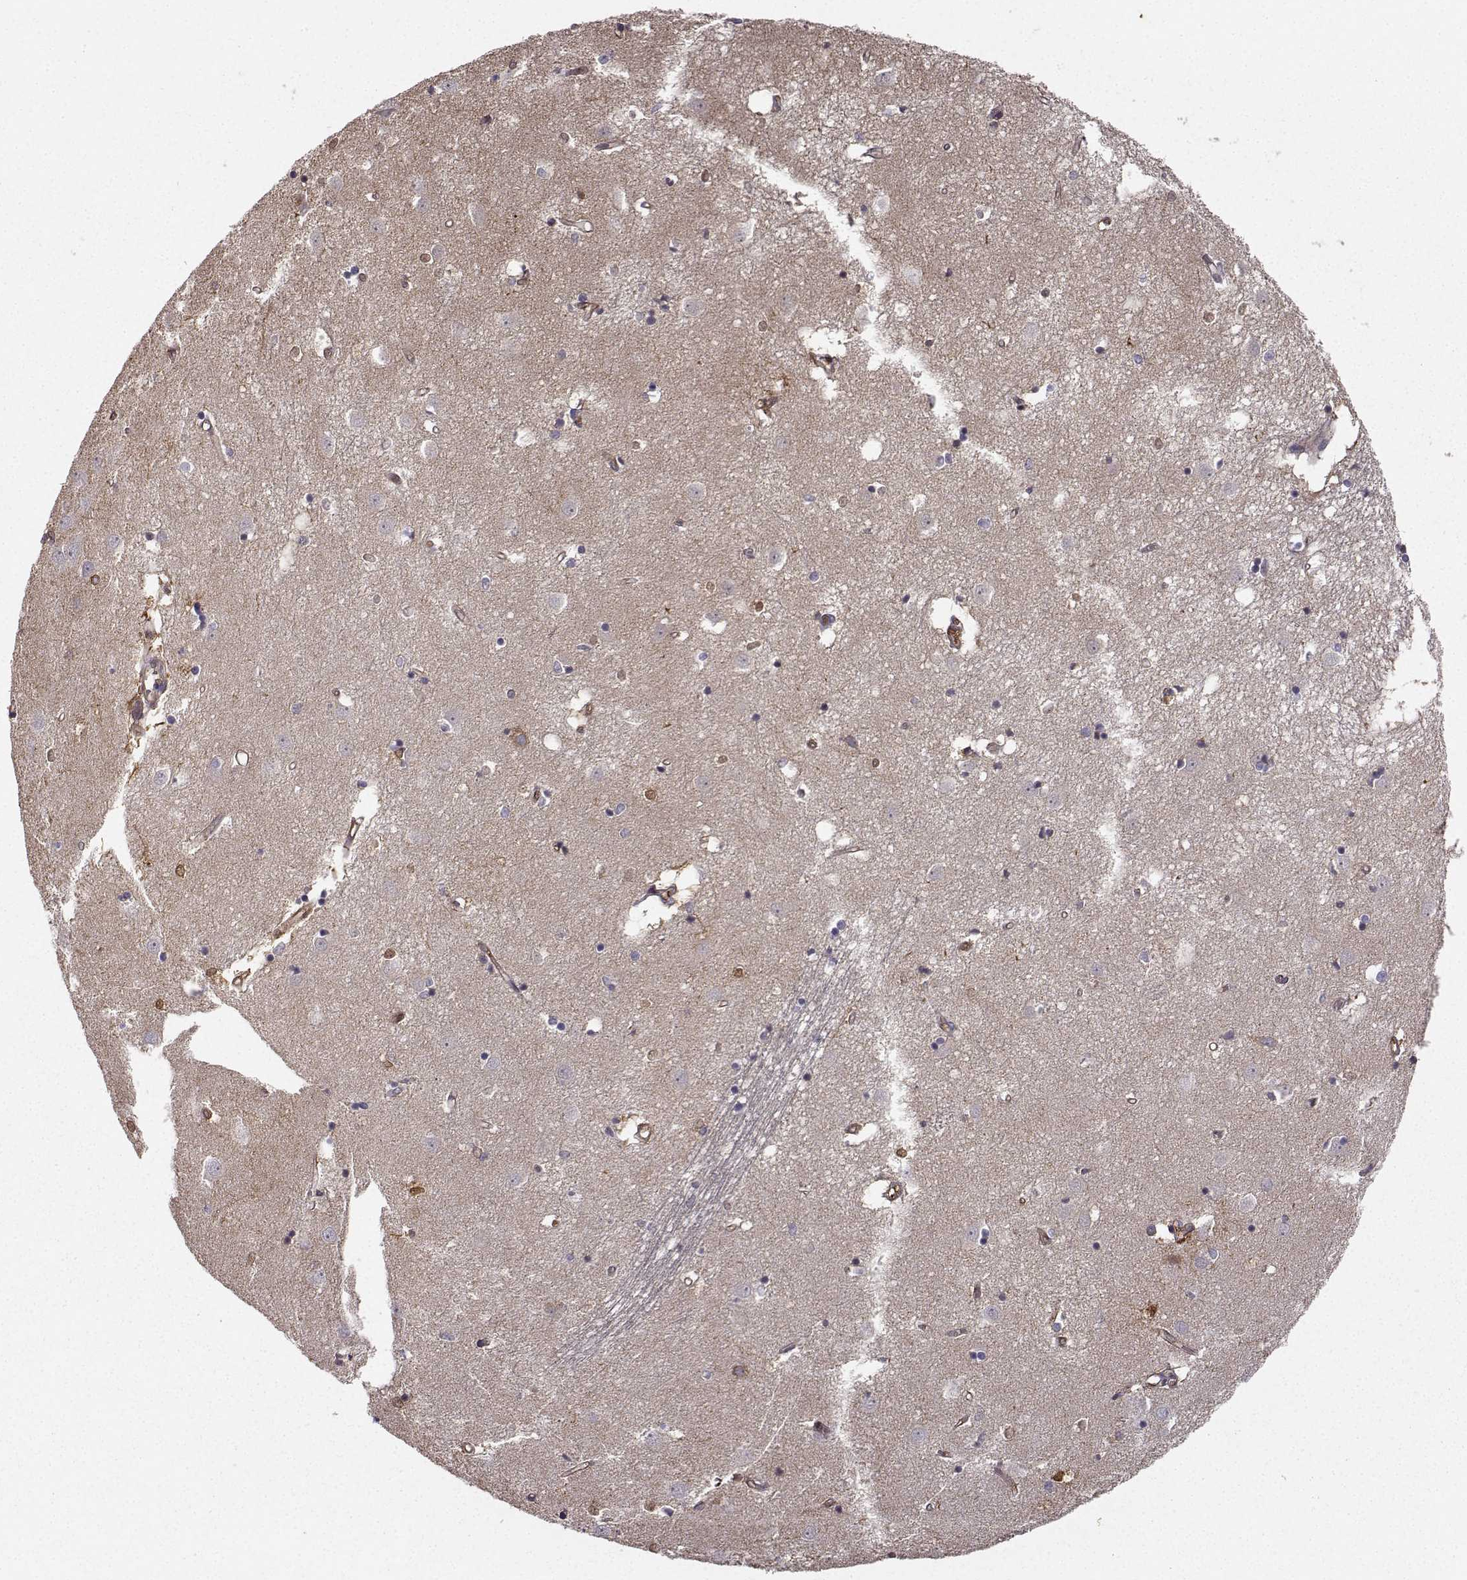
{"staining": {"intensity": "moderate", "quantity": "<25%", "location": "cytoplasmic/membranous"}, "tissue": "caudate", "cell_type": "Glial cells", "image_type": "normal", "snomed": [{"axis": "morphology", "description": "Normal tissue, NOS"}, {"axis": "topography", "description": "Lateral ventricle wall"}], "caption": "Protein staining of normal caudate demonstrates moderate cytoplasmic/membranous staining in about <25% of glial cells.", "gene": "NQO1", "patient": {"sex": "male", "age": 54}}